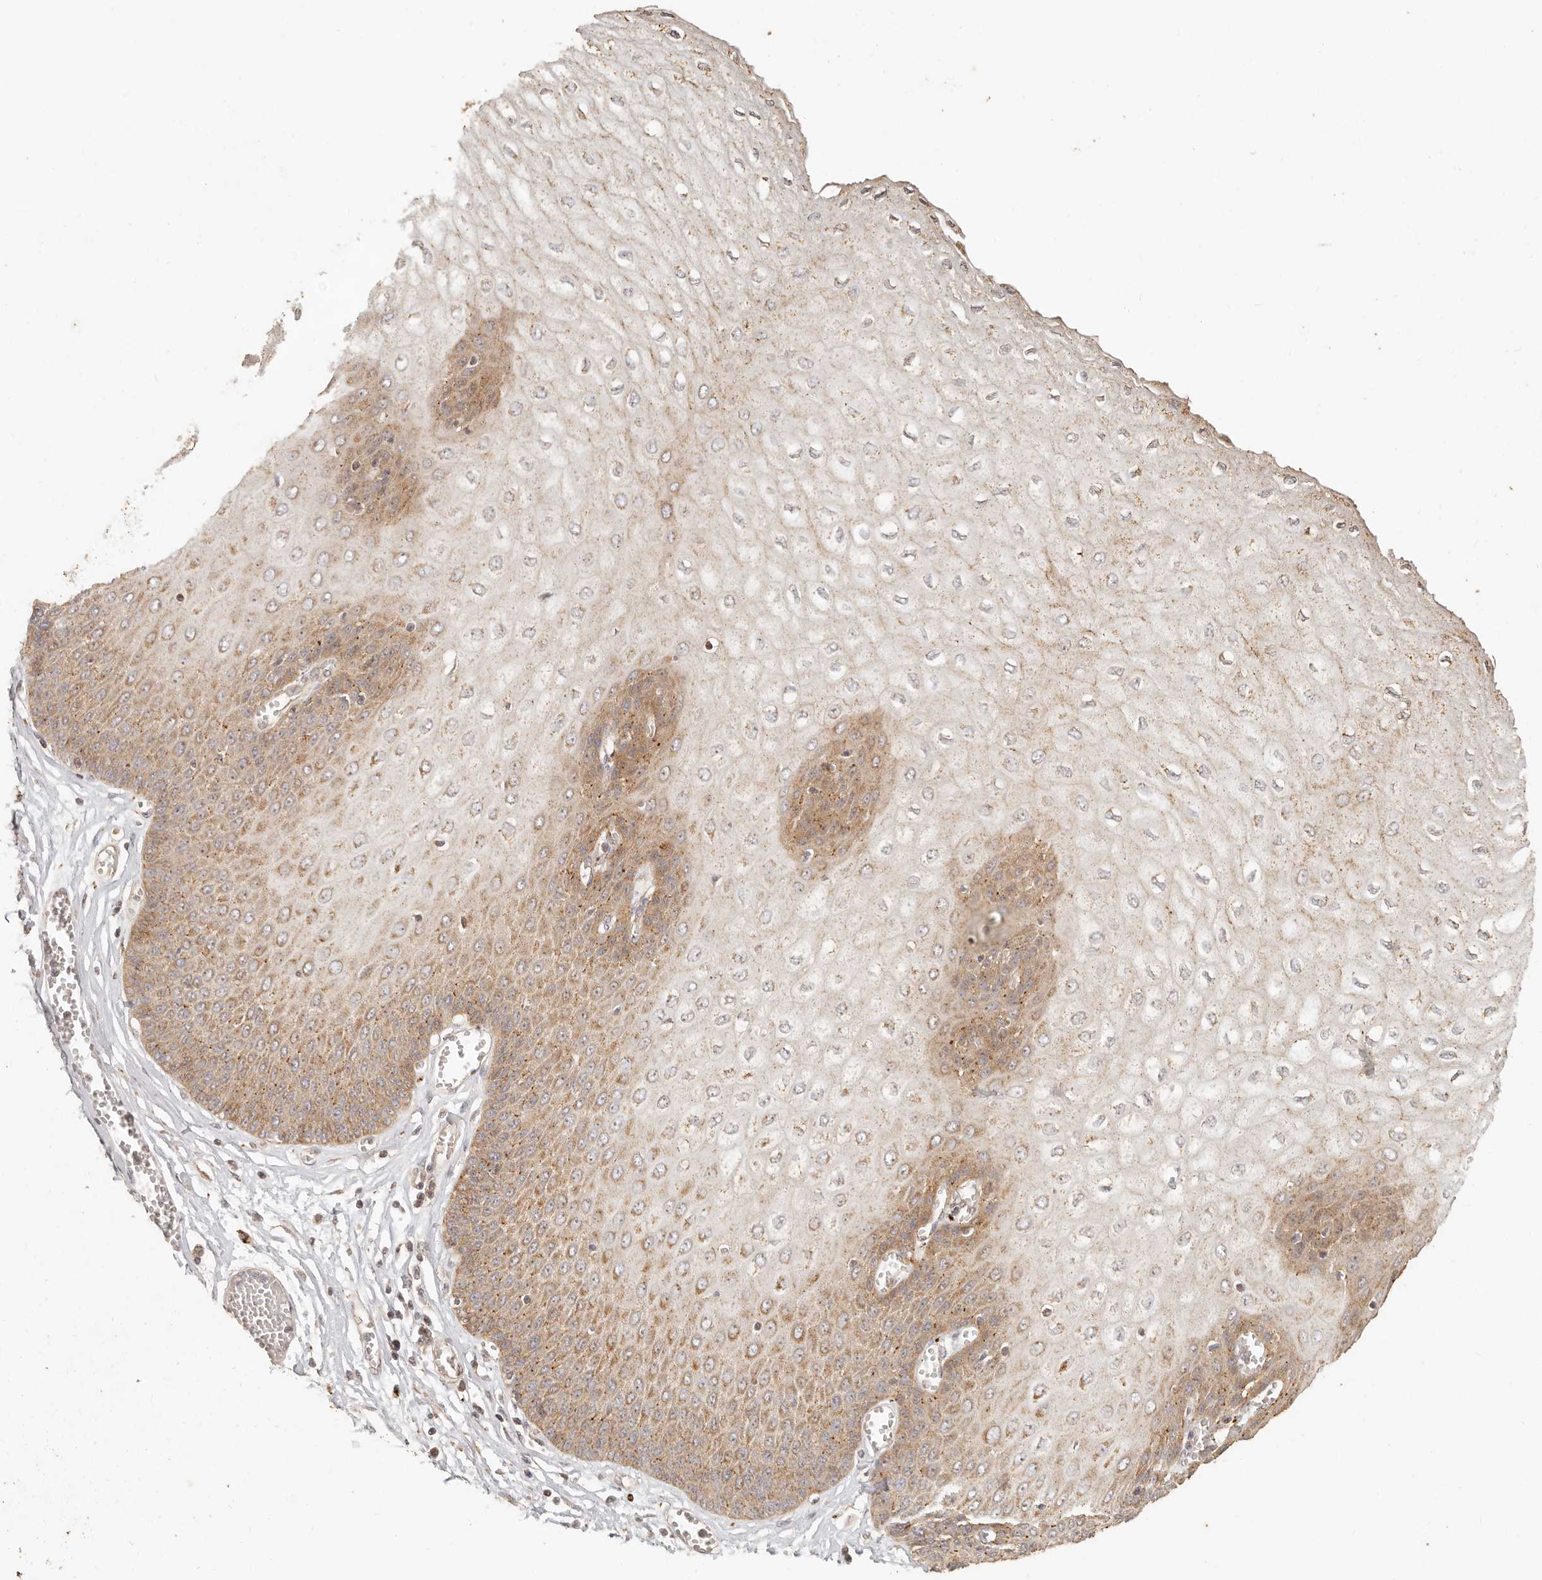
{"staining": {"intensity": "moderate", "quantity": "25%-75%", "location": "cytoplasmic/membranous,nuclear"}, "tissue": "esophagus", "cell_type": "Squamous epithelial cells", "image_type": "normal", "snomed": [{"axis": "morphology", "description": "Normal tissue, NOS"}, {"axis": "topography", "description": "Esophagus"}], "caption": "An immunohistochemistry (IHC) micrograph of unremarkable tissue is shown. Protein staining in brown shows moderate cytoplasmic/membranous,nuclear positivity in esophagus within squamous epithelial cells. Nuclei are stained in blue.", "gene": "PTPN22", "patient": {"sex": "male", "age": 60}}